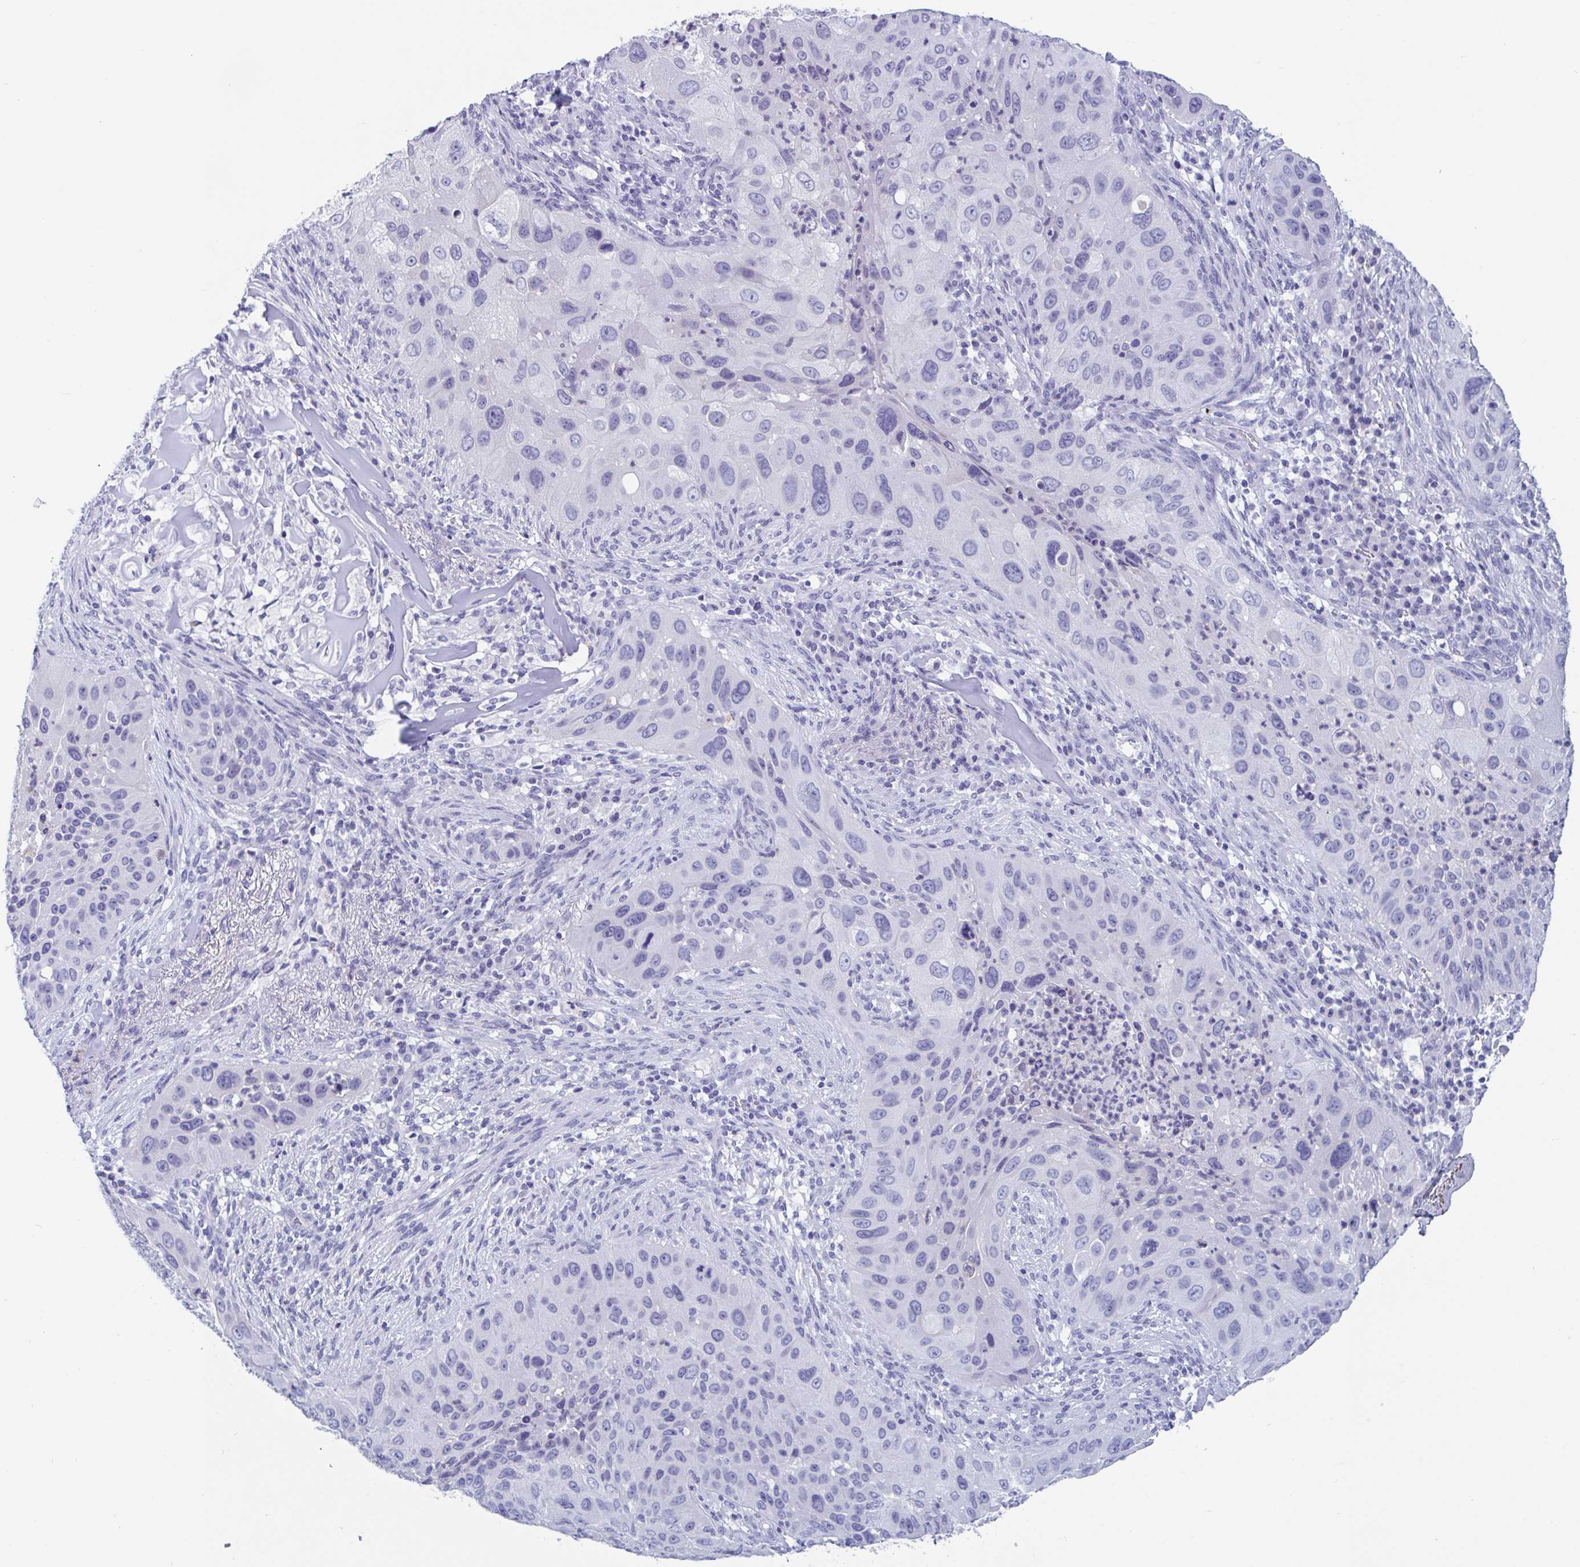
{"staining": {"intensity": "negative", "quantity": "none", "location": "none"}, "tissue": "lung cancer", "cell_type": "Tumor cells", "image_type": "cancer", "snomed": [{"axis": "morphology", "description": "Squamous cell carcinoma, NOS"}, {"axis": "topography", "description": "Lung"}], "caption": "Tumor cells are negative for protein expression in human squamous cell carcinoma (lung).", "gene": "CDX4", "patient": {"sex": "male", "age": 63}}